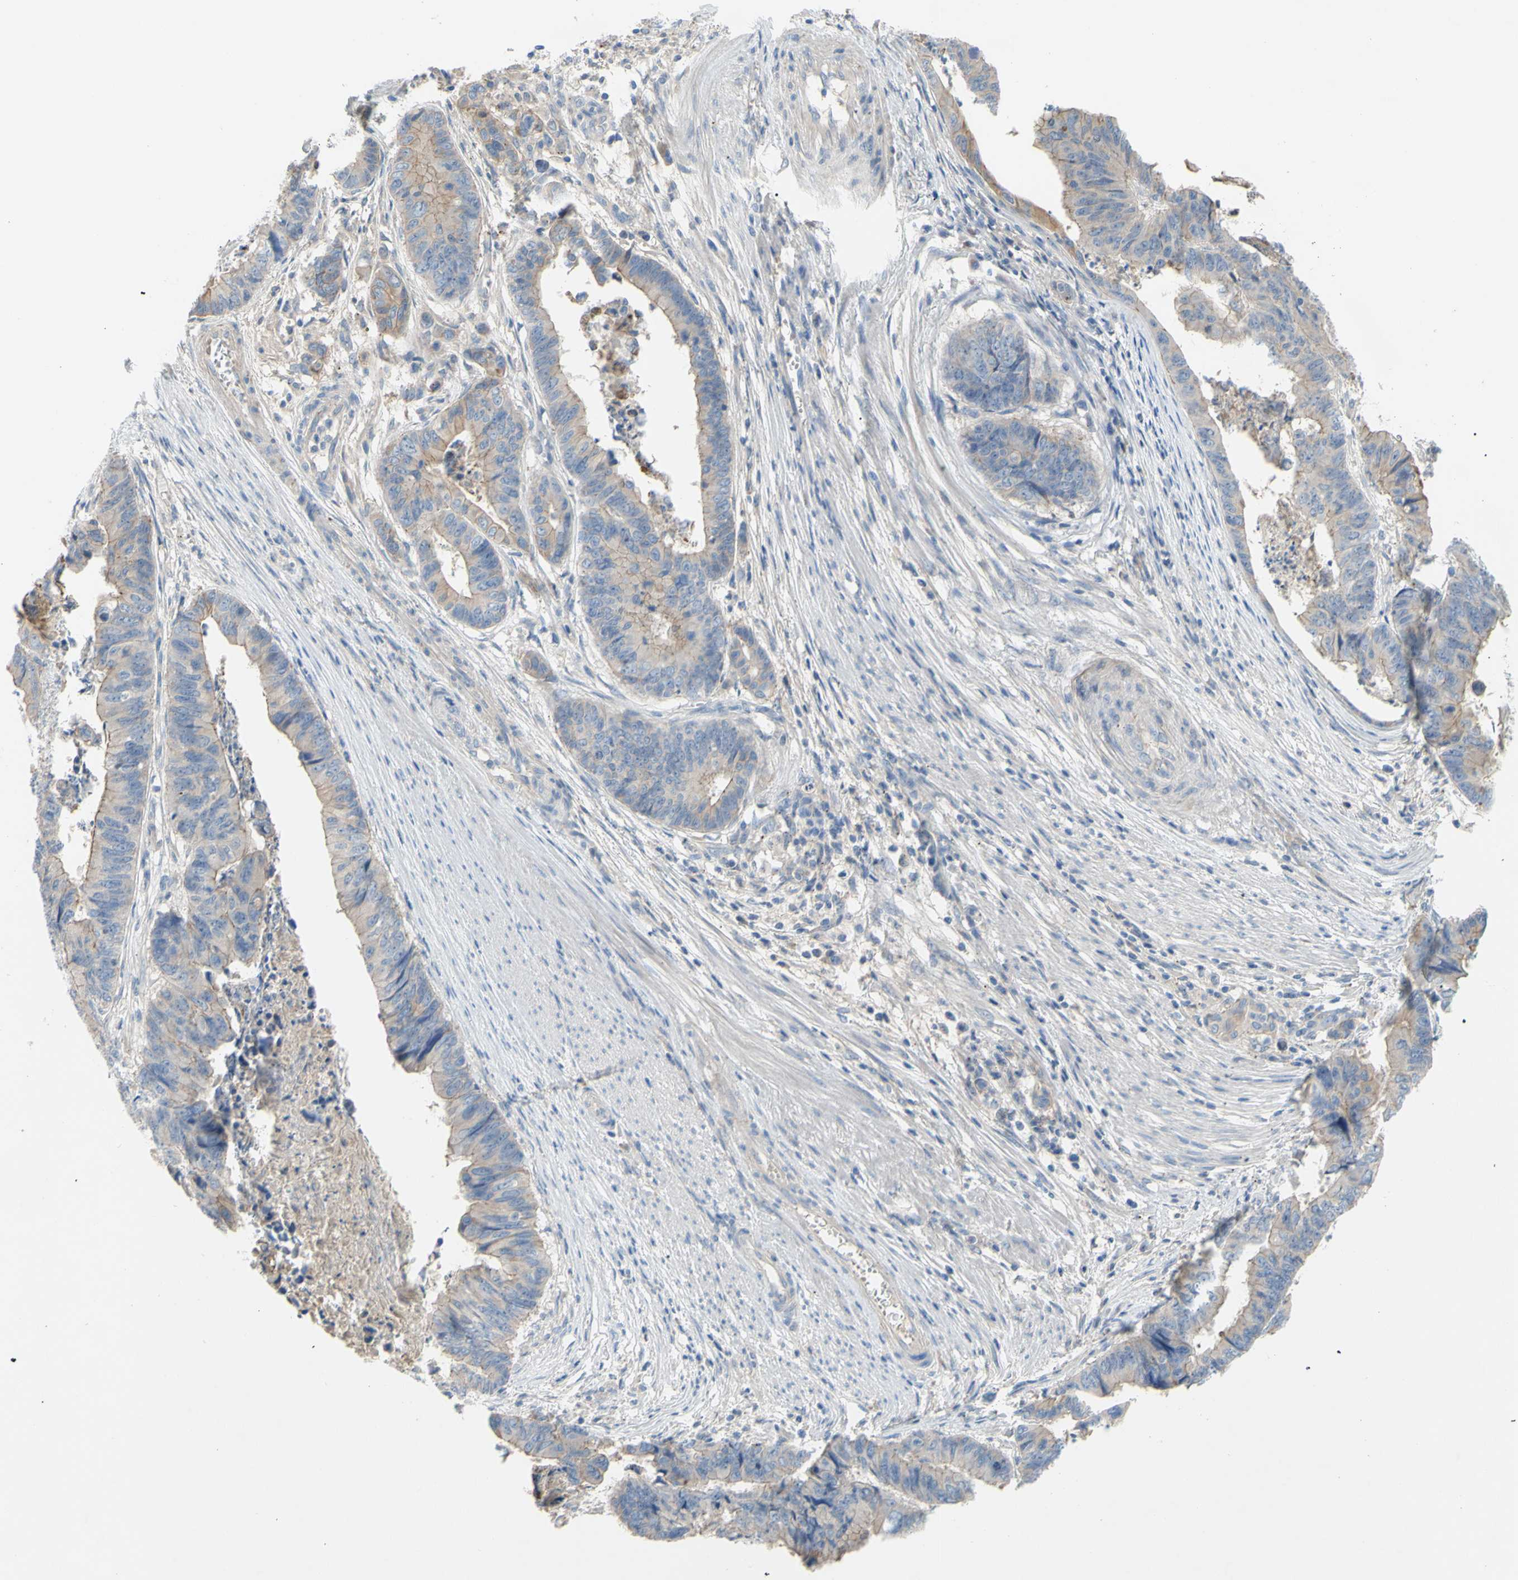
{"staining": {"intensity": "weak", "quantity": "25%-75%", "location": "cytoplasmic/membranous"}, "tissue": "stomach cancer", "cell_type": "Tumor cells", "image_type": "cancer", "snomed": [{"axis": "morphology", "description": "Adenocarcinoma, NOS"}, {"axis": "topography", "description": "Stomach, lower"}], "caption": "This is an image of immunohistochemistry staining of stomach adenocarcinoma, which shows weak positivity in the cytoplasmic/membranous of tumor cells.", "gene": "TMEM59L", "patient": {"sex": "male", "age": 77}}